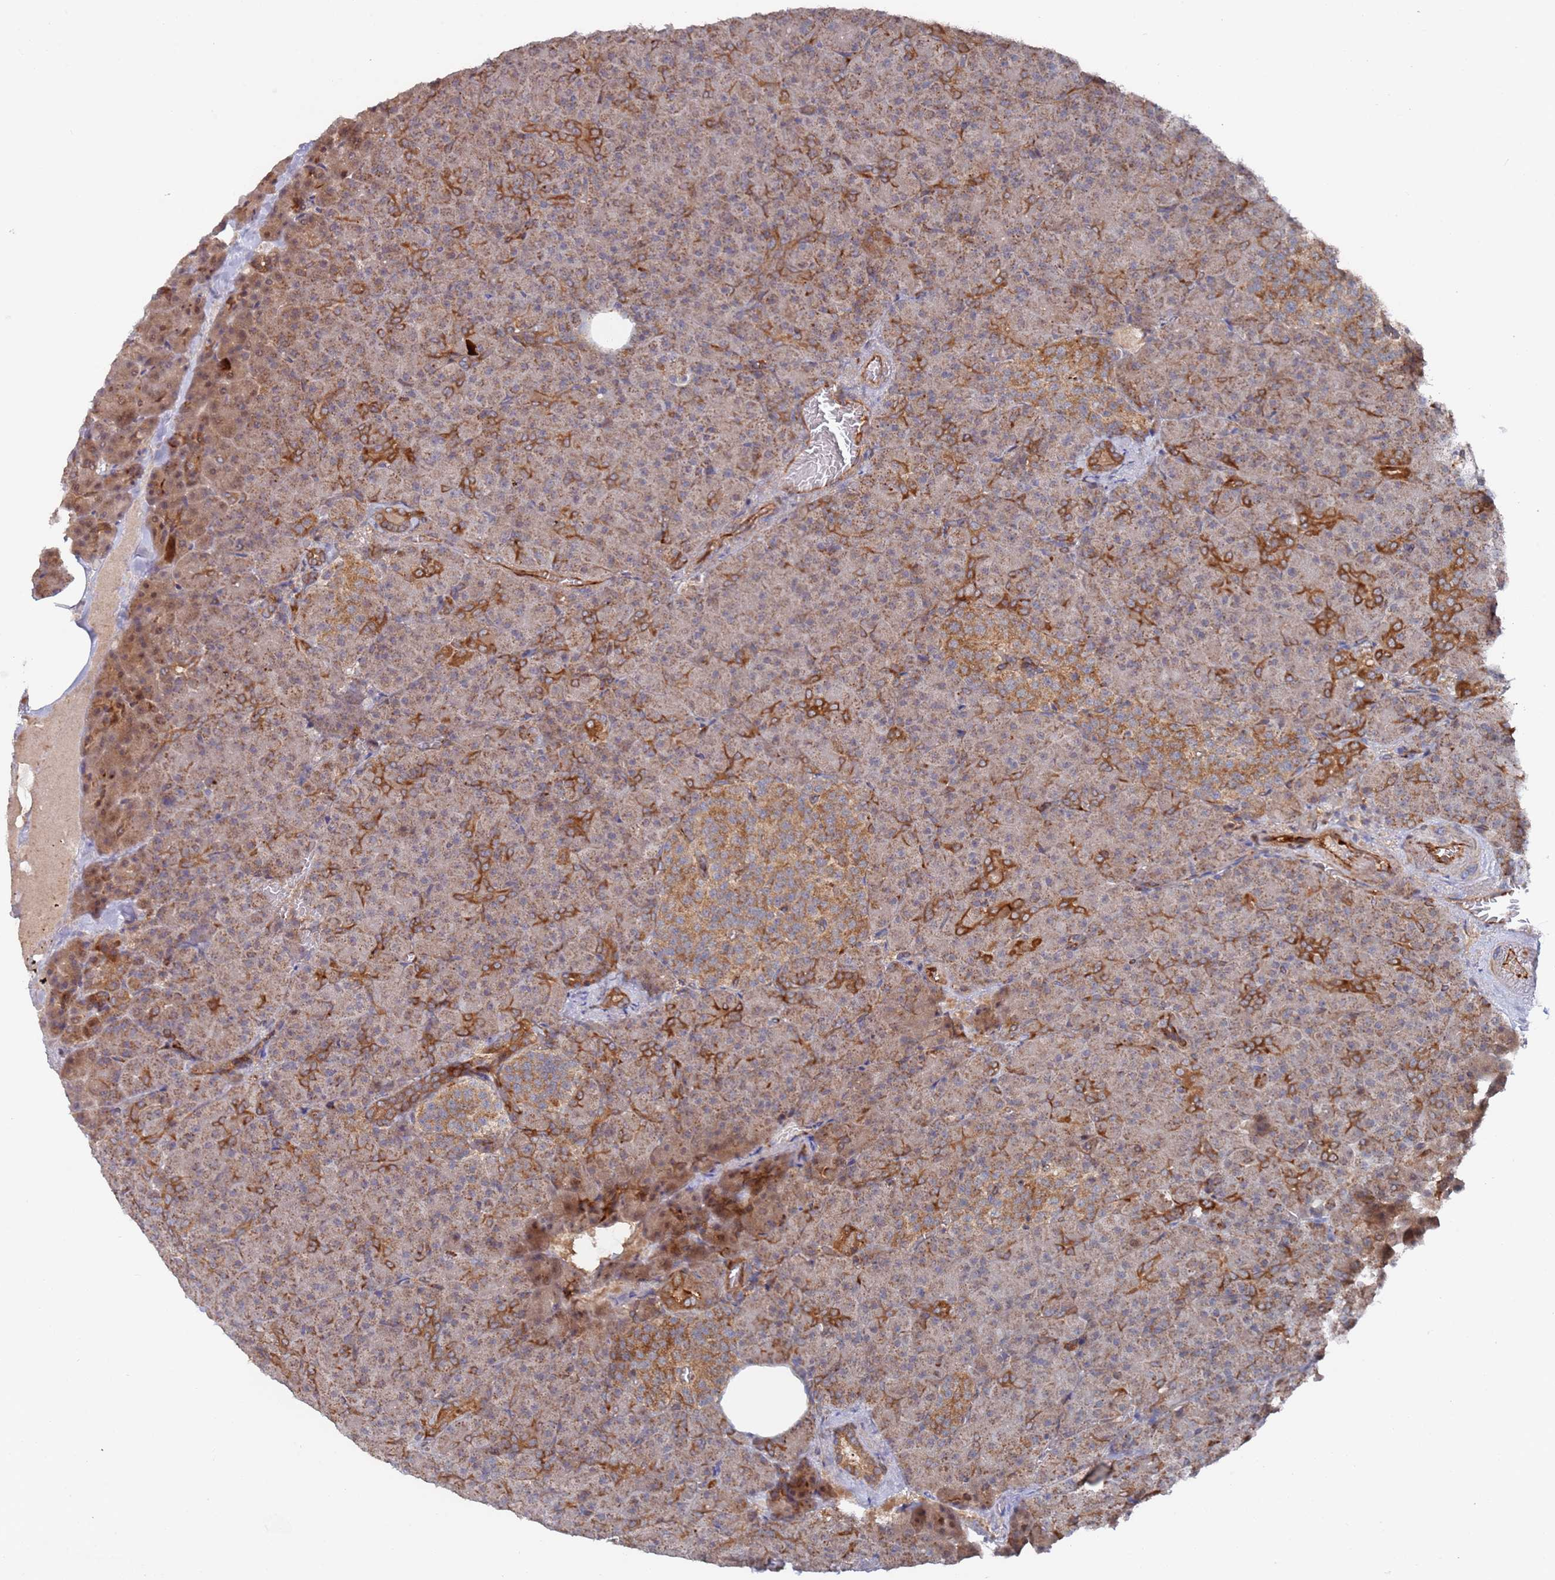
{"staining": {"intensity": "moderate", "quantity": ">75%", "location": "cytoplasmic/membranous"}, "tissue": "pancreas", "cell_type": "Exocrine glandular cells", "image_type": "normal", "snomed": [{"axis": "morphology", "description": "Normal tissue, NOS"}, {"axis": "topography", "description": "Pancreas"}], "caption": "The histopathology image demonstrates staining of benign pancreas, revealing moderate cytoplasmic/membranous protein staining (brown color) within exocrine glandular cells.", "gene": "DDX60", "patient": {"sex": "female", "age": 74}}